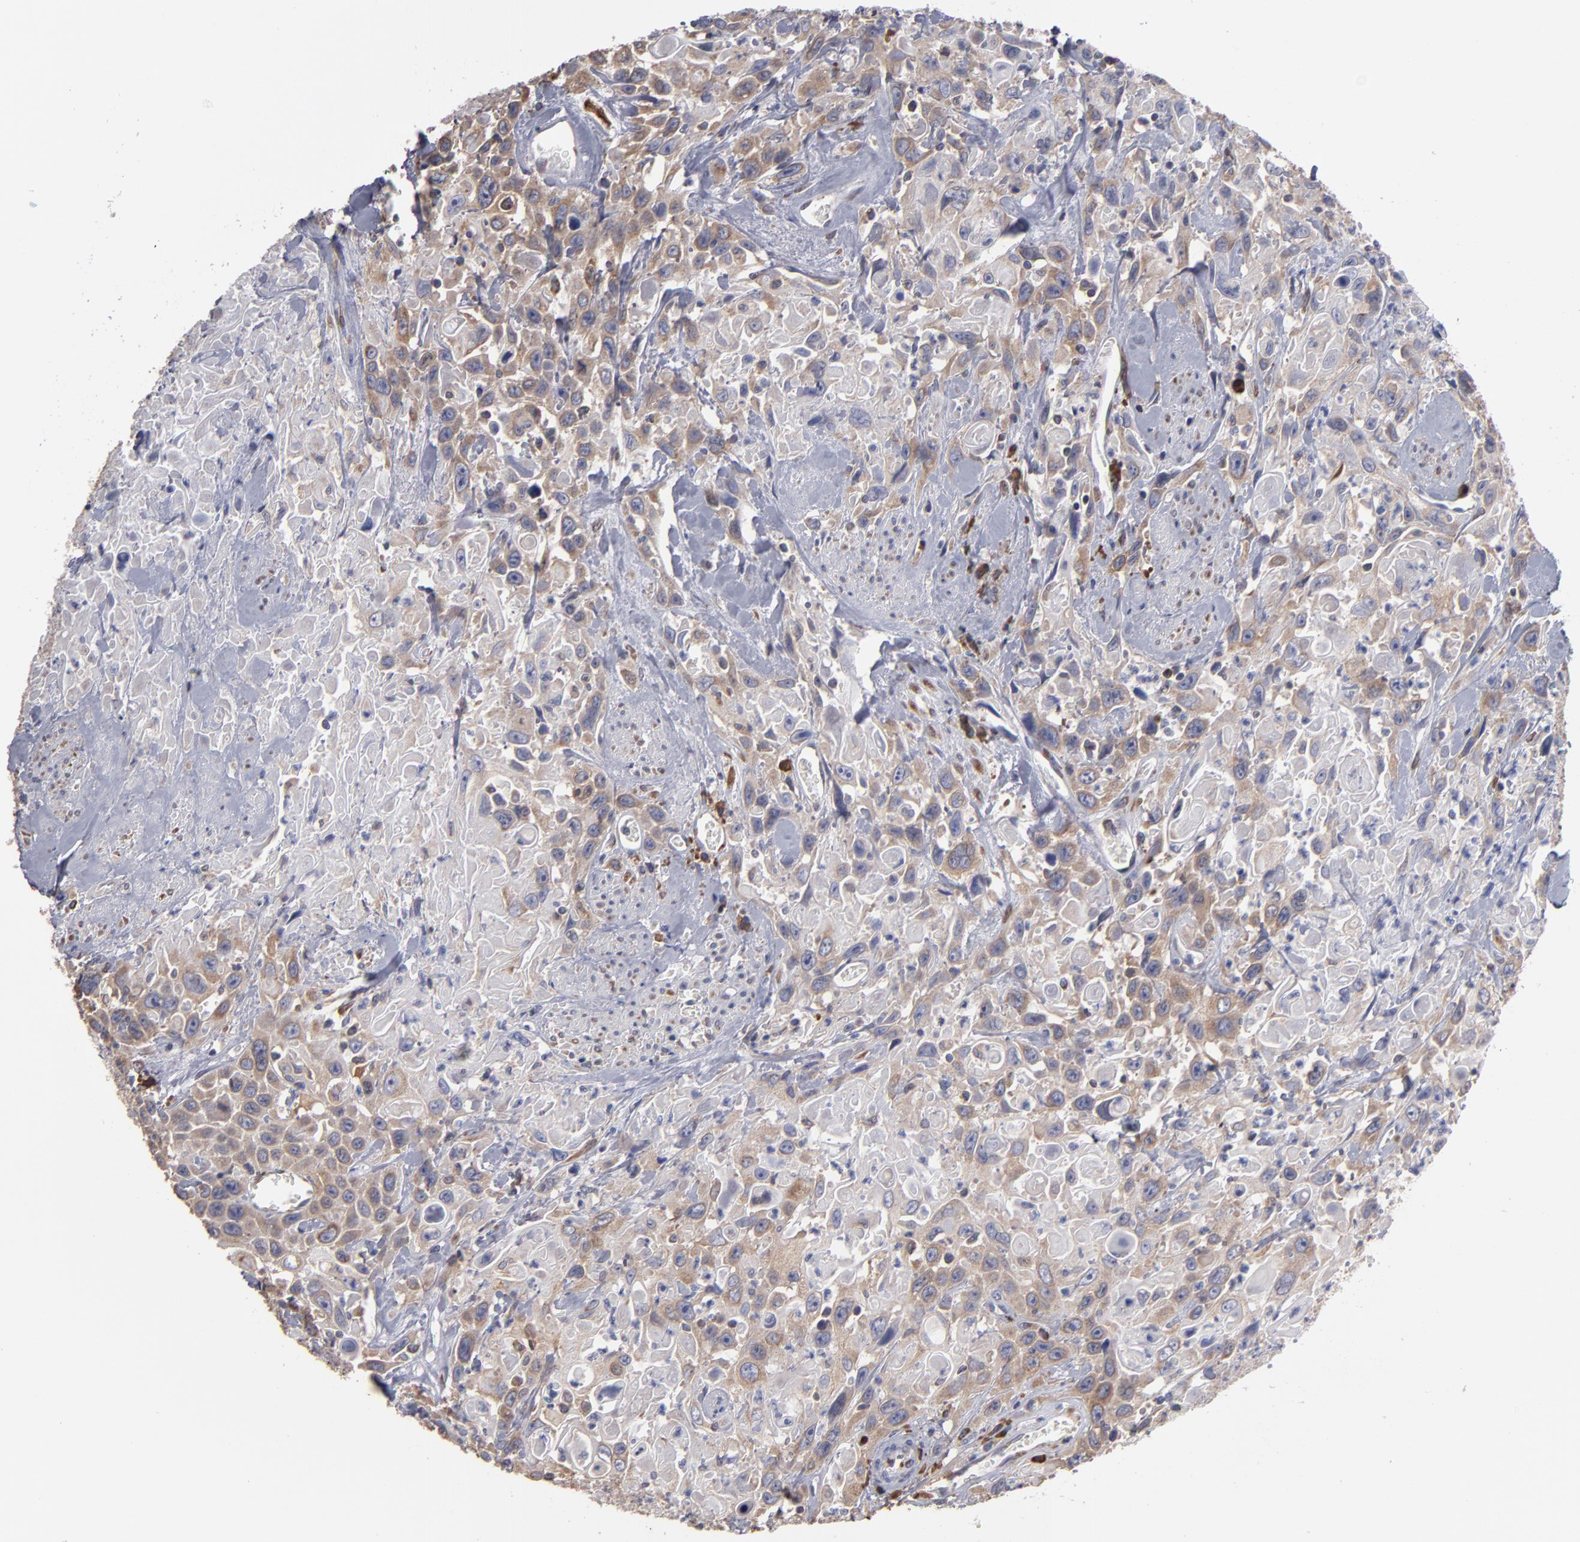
{"staining": {"intensity": "weak", "quantity": ">75%", "location": "cytoplasmic/membranous"}, "tissue": "urothelial cancer", "cell_type": "Tumor cells", "image_type": "cancer", "snomed": [{"axis": "morphology", "description": "Urothelial carcinoma, High grade"}, {"axis": "topography", "description": "Urinary bladder"}], "caption": "High-grade urothelial carcinoma was stained to show a protein in brown. There is low levels of weak cytoplasmic/membranous staining in about >75% of tumor cells. The staining is performed using DAB (3,3'-diaminobenzidine) brown chromogen to label protein expression. The nuclei are counter-stained blue using hematoxylin.", "gene": "SND1", "patient": {"sex": "female", "age": 84}}